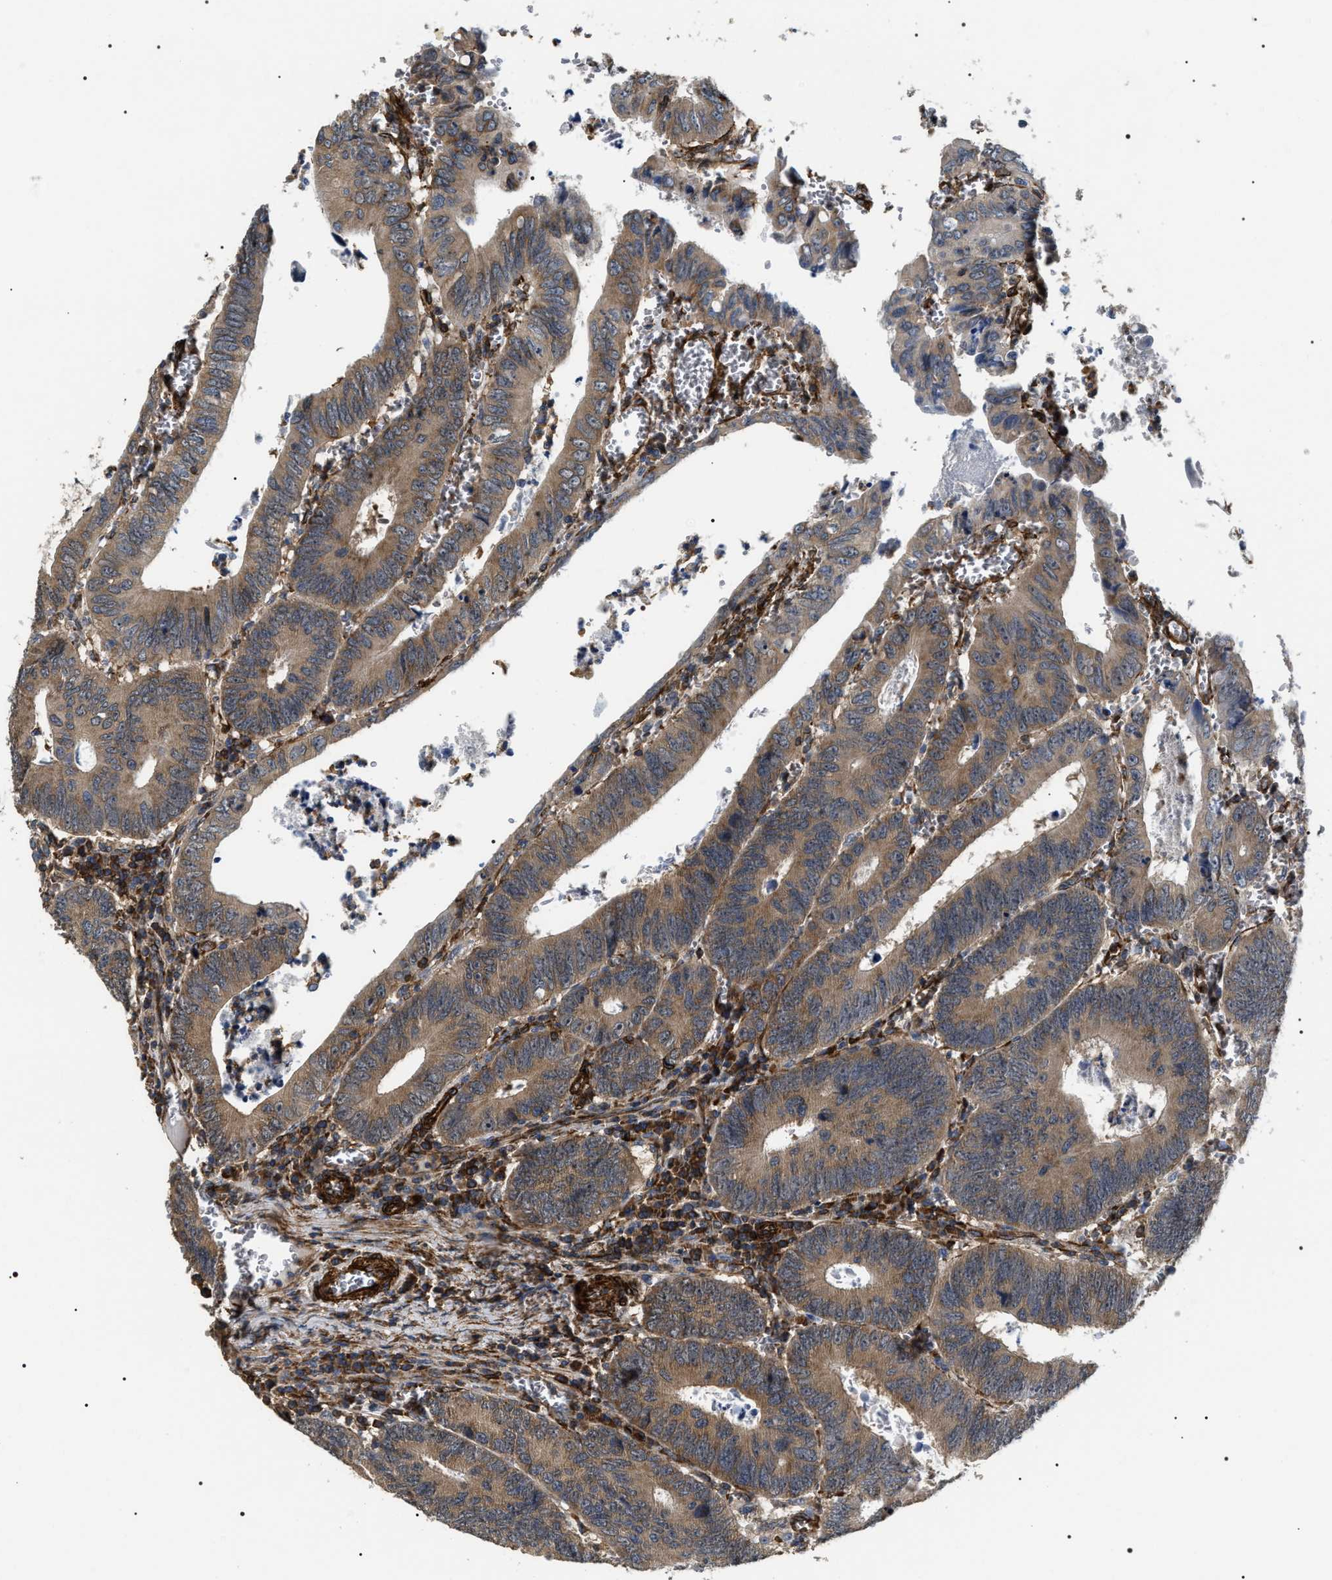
{"staining": {"intensity": "moderate", "quantity": ">75%", "location": "cytoplasmic/membranous"}, "tissue": "colorectal cancer", "cell_type": "Tumor cells", "image_type": "cancer", "snomed": [{"axis": "morphology", "description": "Inflammation, NOS"}, {"axis": "morphology", "description": "Adenocarcinoma, NOS"}, {"axis": "topography", "description": "Colon"}], "caption": "A brown stain highlights moderate cytoplasmic/membranous positivity of a protein in colorectal cancer (adenocarcinoma) tumor cells.", "gene": "ZC3HAV1L", "patient": {"sex": "male", "age": 72}}